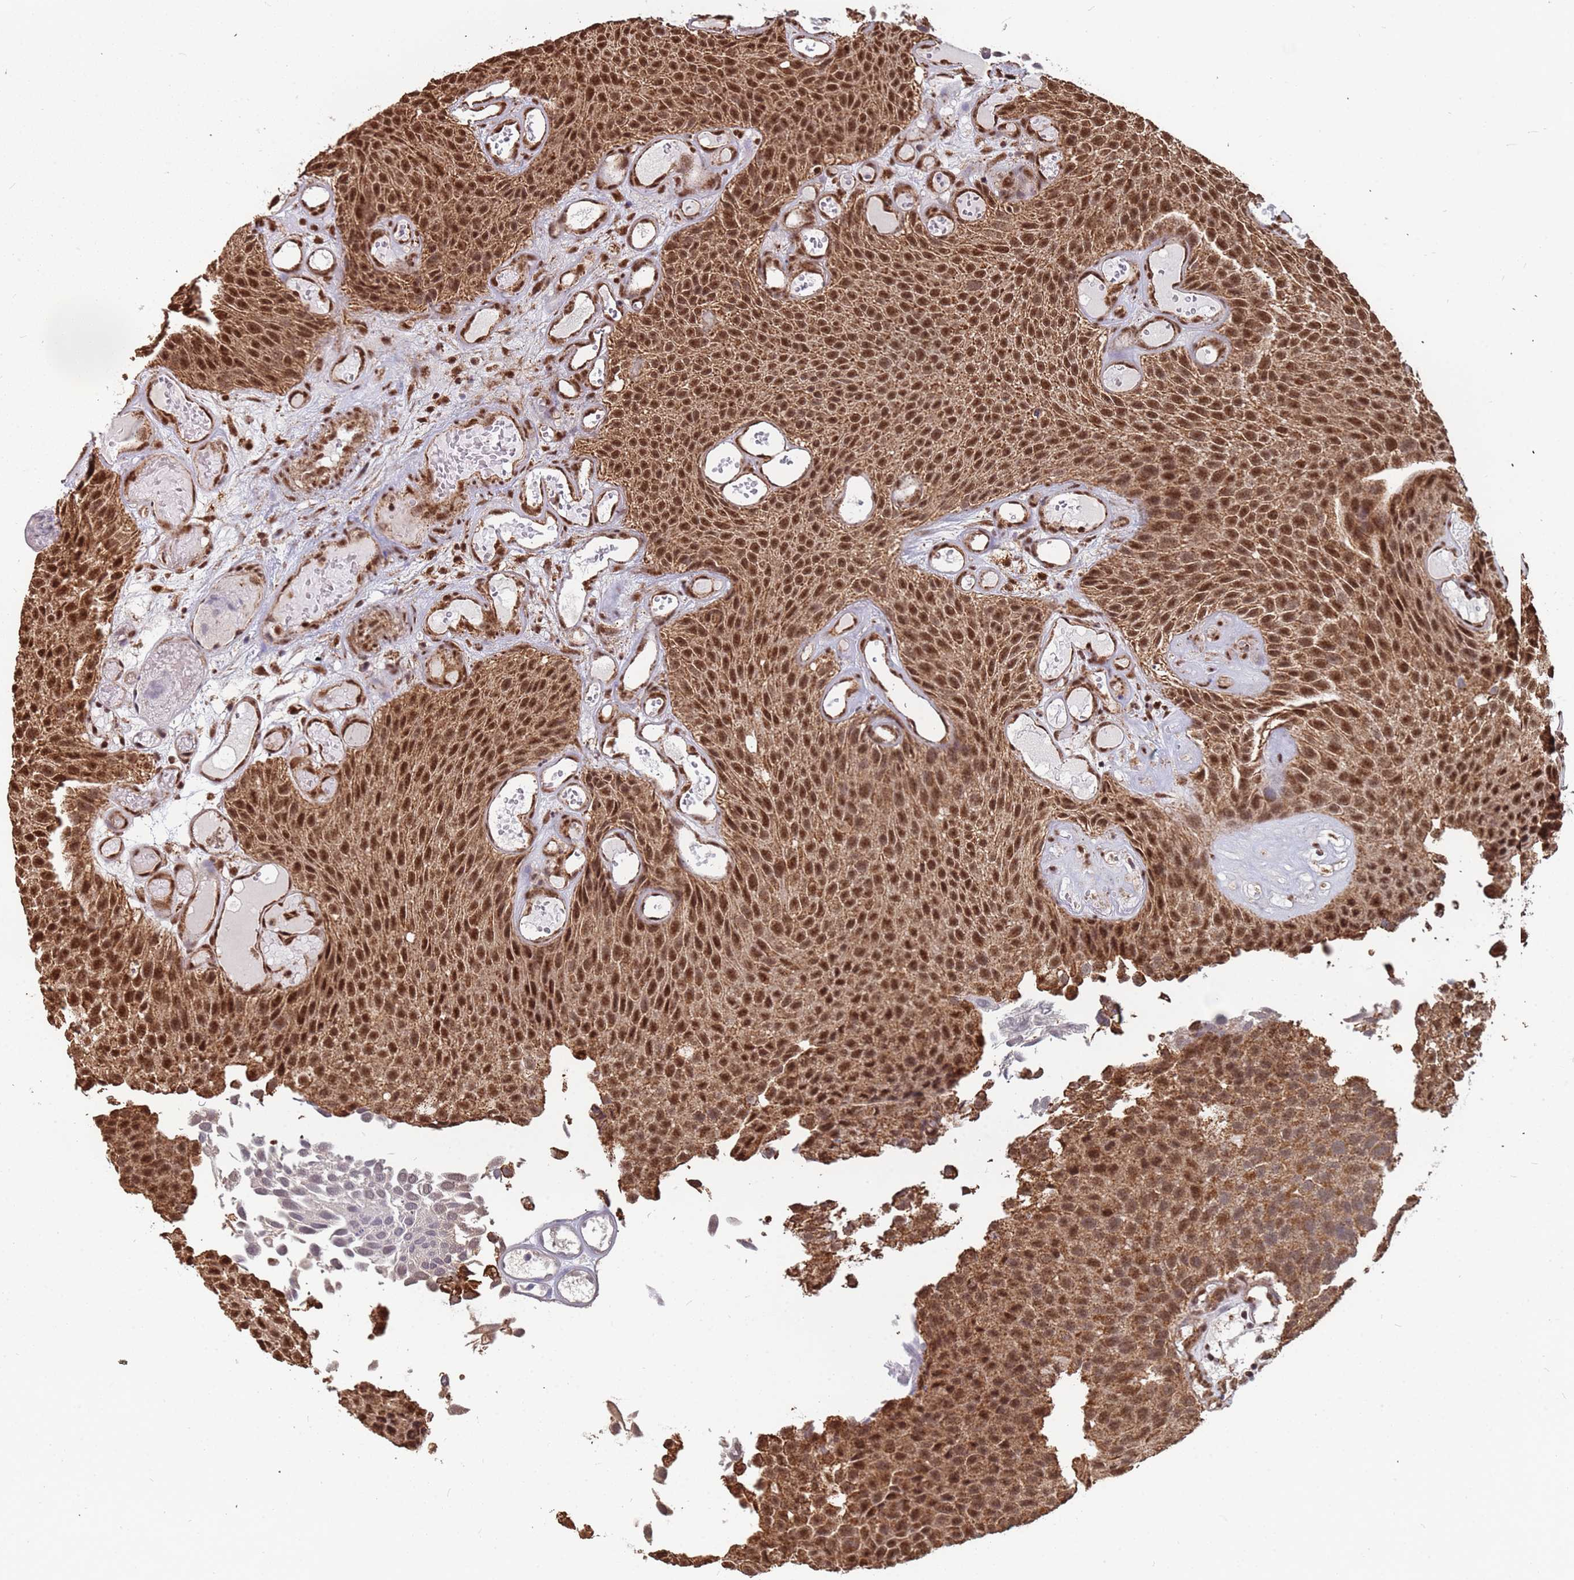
{"staining": {"intensity": "strong", "quantity": ">75%", "location": "cytoplasmic/membranous,nuclear"}, "tissue": "urothelial cancer", "cell_type": "Tumor cells", "image_type": "cancer", "snomed": [{"axis": "morphology", "description": "Urothelial carcinoma, Low grade"}, {"axis": "topography", "description": "Urinary bladder"}], "caption": "Brown immunohistochemical staining in human low-grade urothelial carcinoma displays strong cytoplasmic/membranous and nuclear expression in approximately >75% of tumor cells. (Stains: DAB in brown, nuclei in blue, Microscopy: brightfield microscopy at high magnification).", "gene": "DENND2B", "patient": {"sex": "male", "age": 89}}